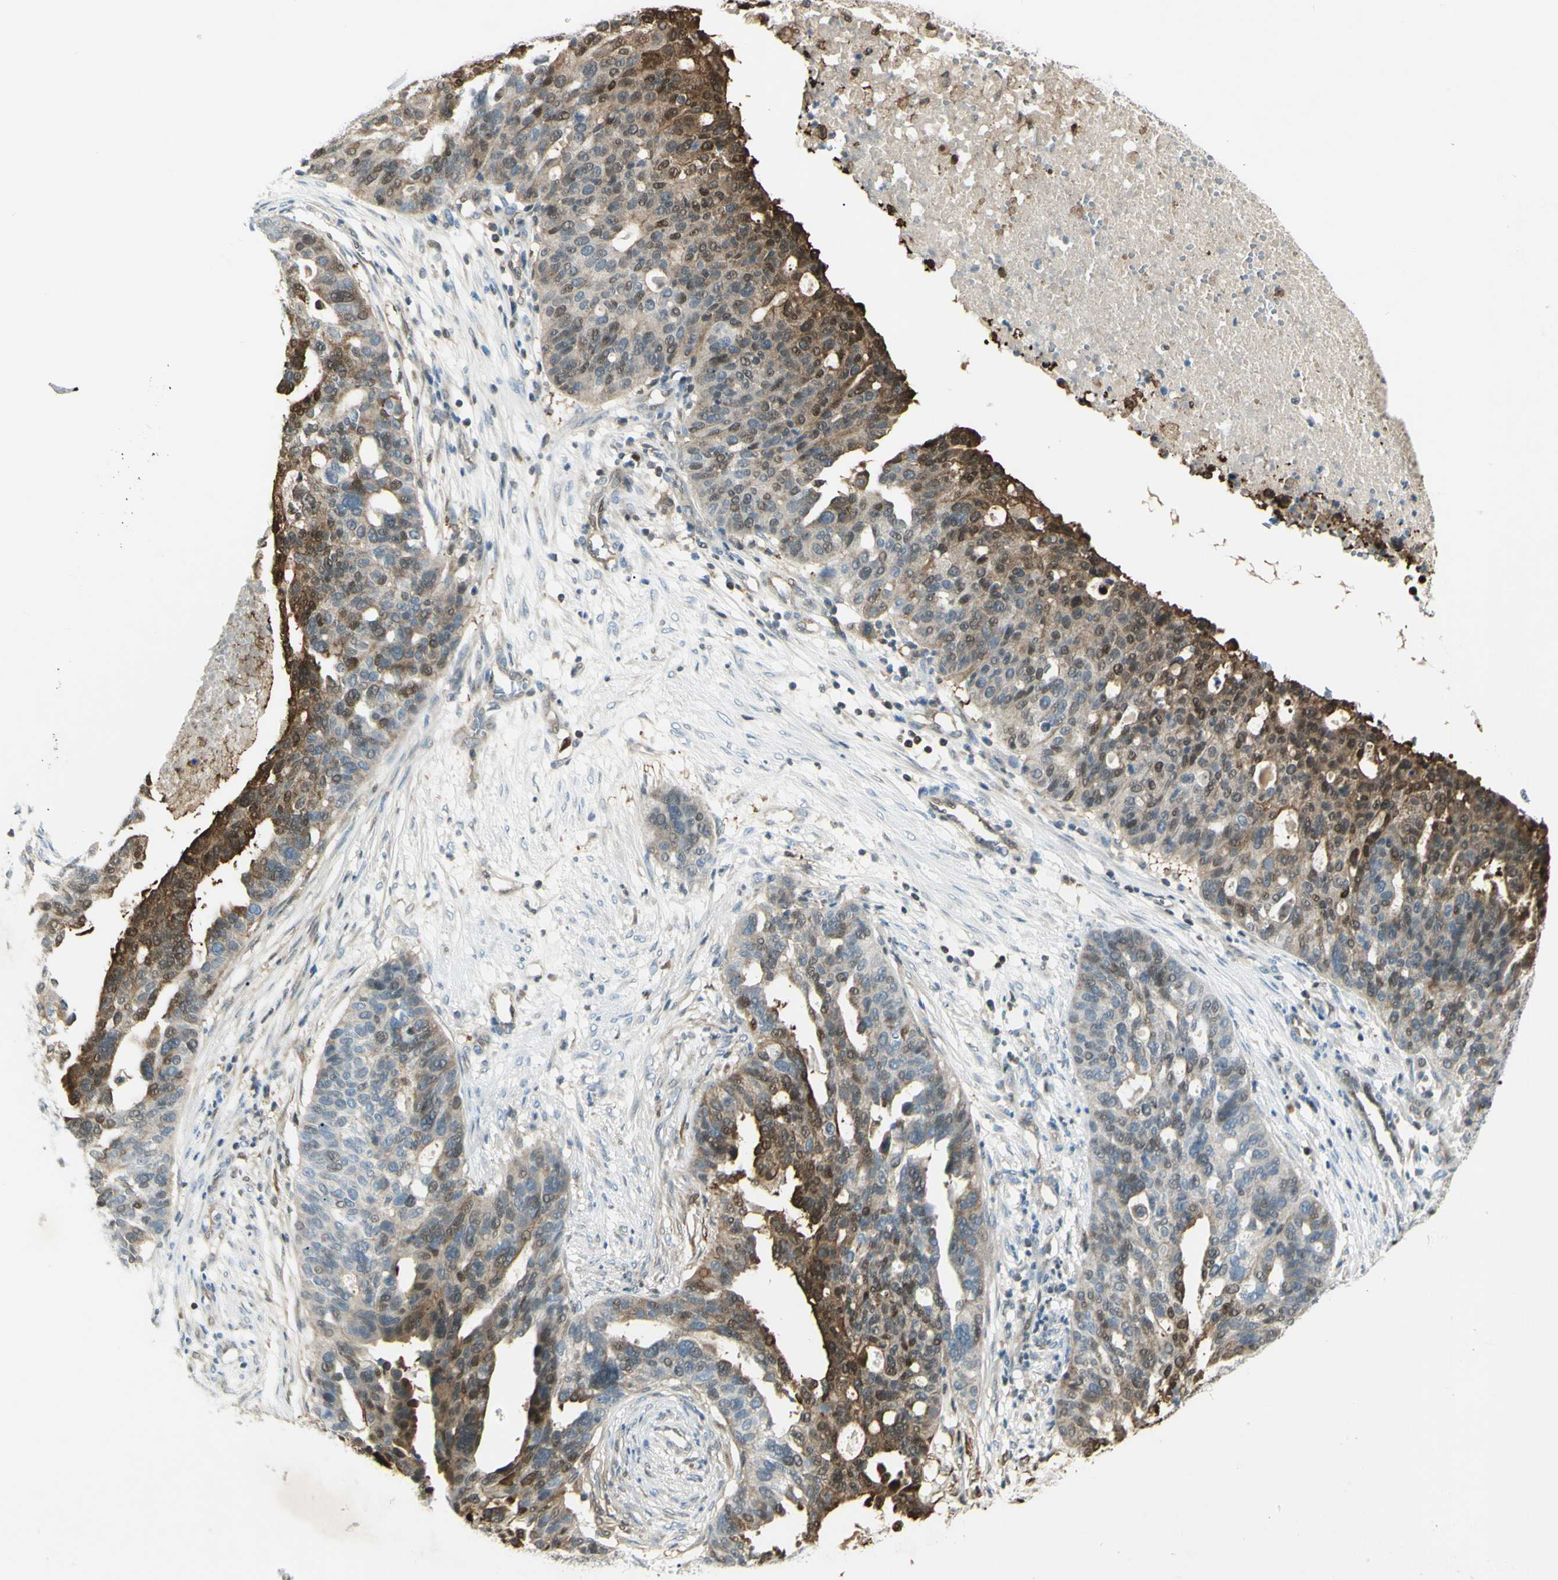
{"staining": {"intensity": "strong", "quantity": "25%-75%", "location": "cytoplasmic/membranous"}, "tissue": "ovarian cancer", "cell_type": "Tumor cells", "image_type": "cancer", "snomed": [{"axis": "morphology", "description": "Cystadenocarcinoma, serous, NOS"}, {"axis": "topography", "description": "Ovary"}], "caption": "A high amount of strong cytoplasmic/membranous positivity is present in about 25%-75% of tumor cells in ovarian cancer (serous cystadenocarcinoma) tissue. (IHC, brightfield microscopy, high magnification).", "gene": "C1orf159", "patient": {"sex": "female", "age": 59}}